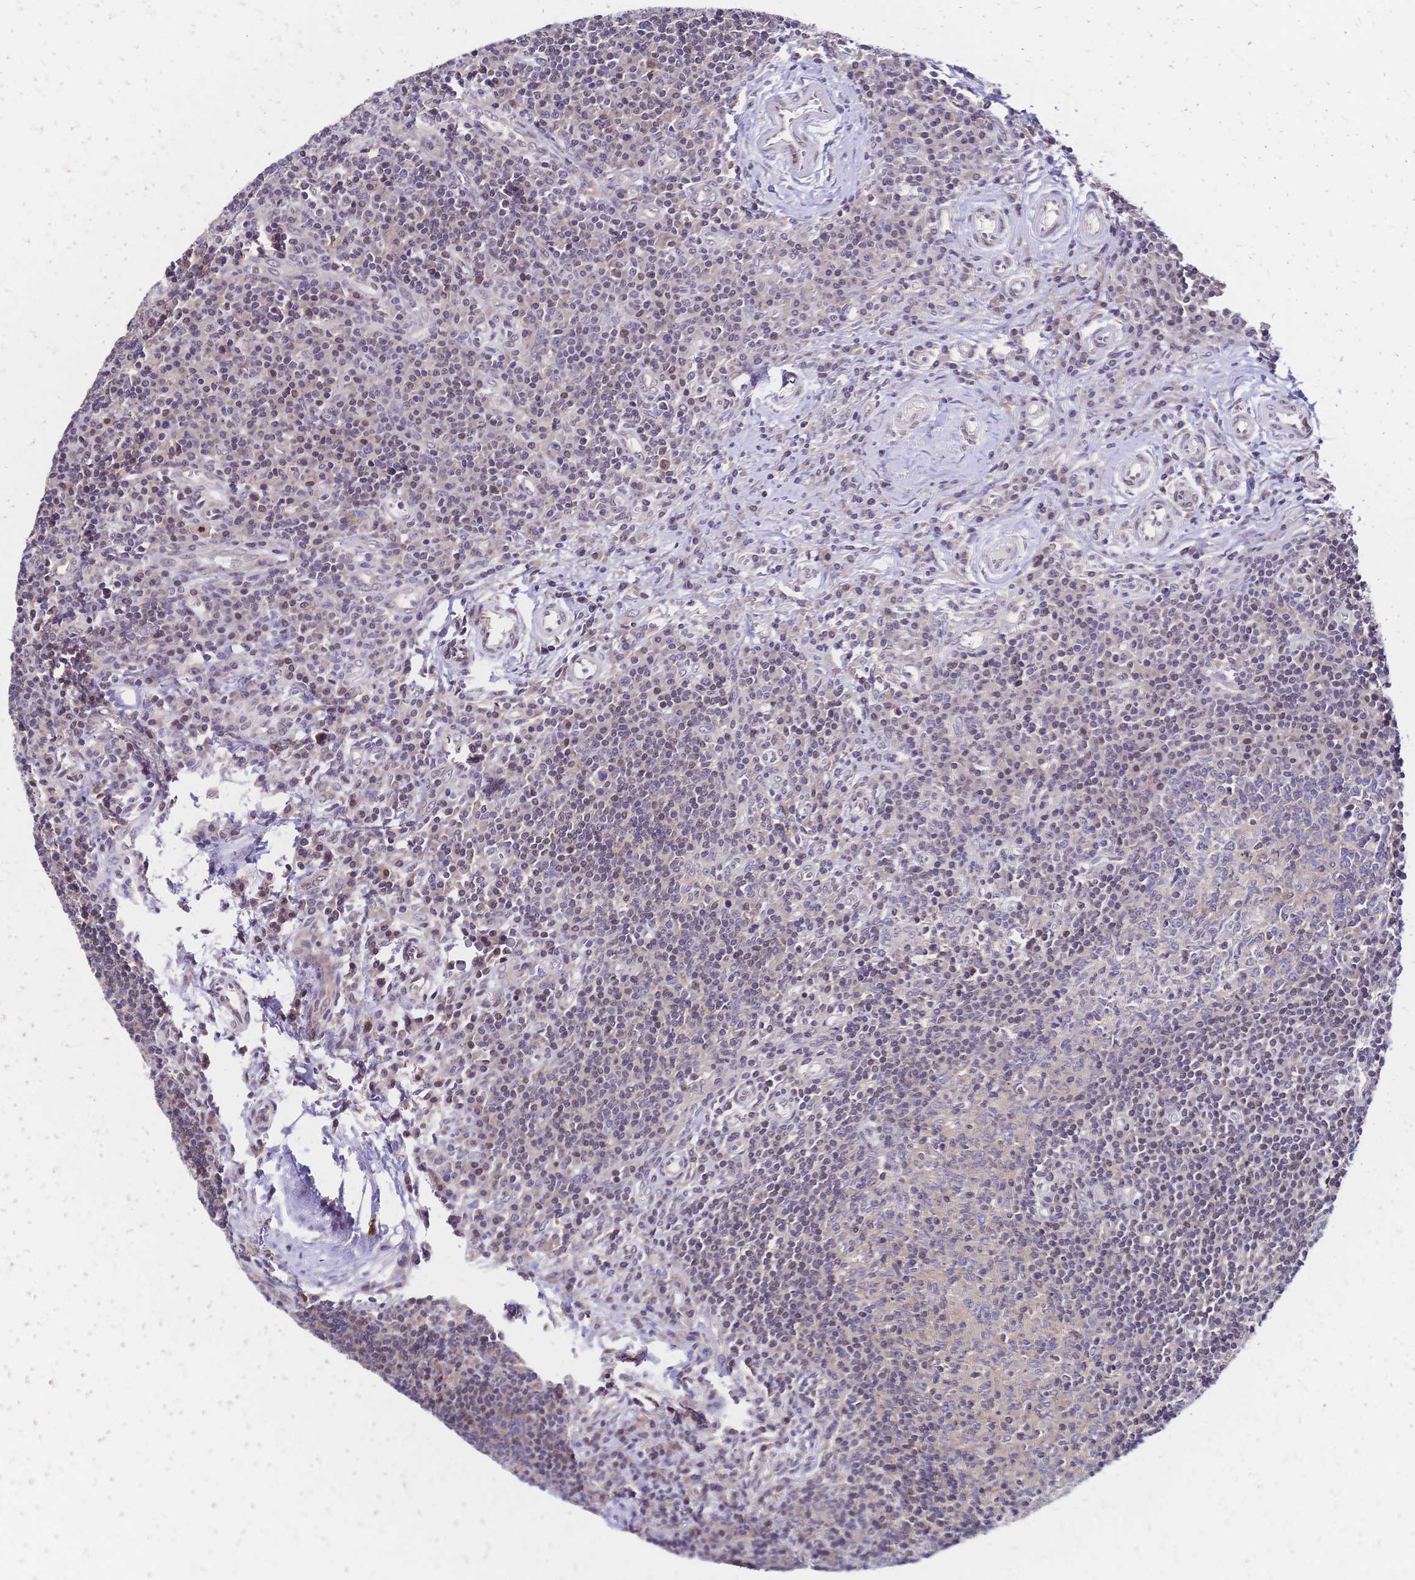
{"staining": {"intensity": "negative", "quantity": "none", "location": "none"}, "tissue": "lymph node", "cell_type": "Germinal center cells", "image_type": "normal", "snomed": [{"axis": "morphology", "description": "Normal tissue, NOS"}, {"axis": "topography", "description": "Lymph node"}], "caption": "This is a image of immunohistochemistry staining of normal lymph node, which shows no staining in germinal center cells. (Stains: DAB immunohistochemistry with hematoxylin counter stain, Microscopy: brightfield microscopy at high magnification).", "gene": "CBX7", "patient": {"sex": "male", "age": 67}}